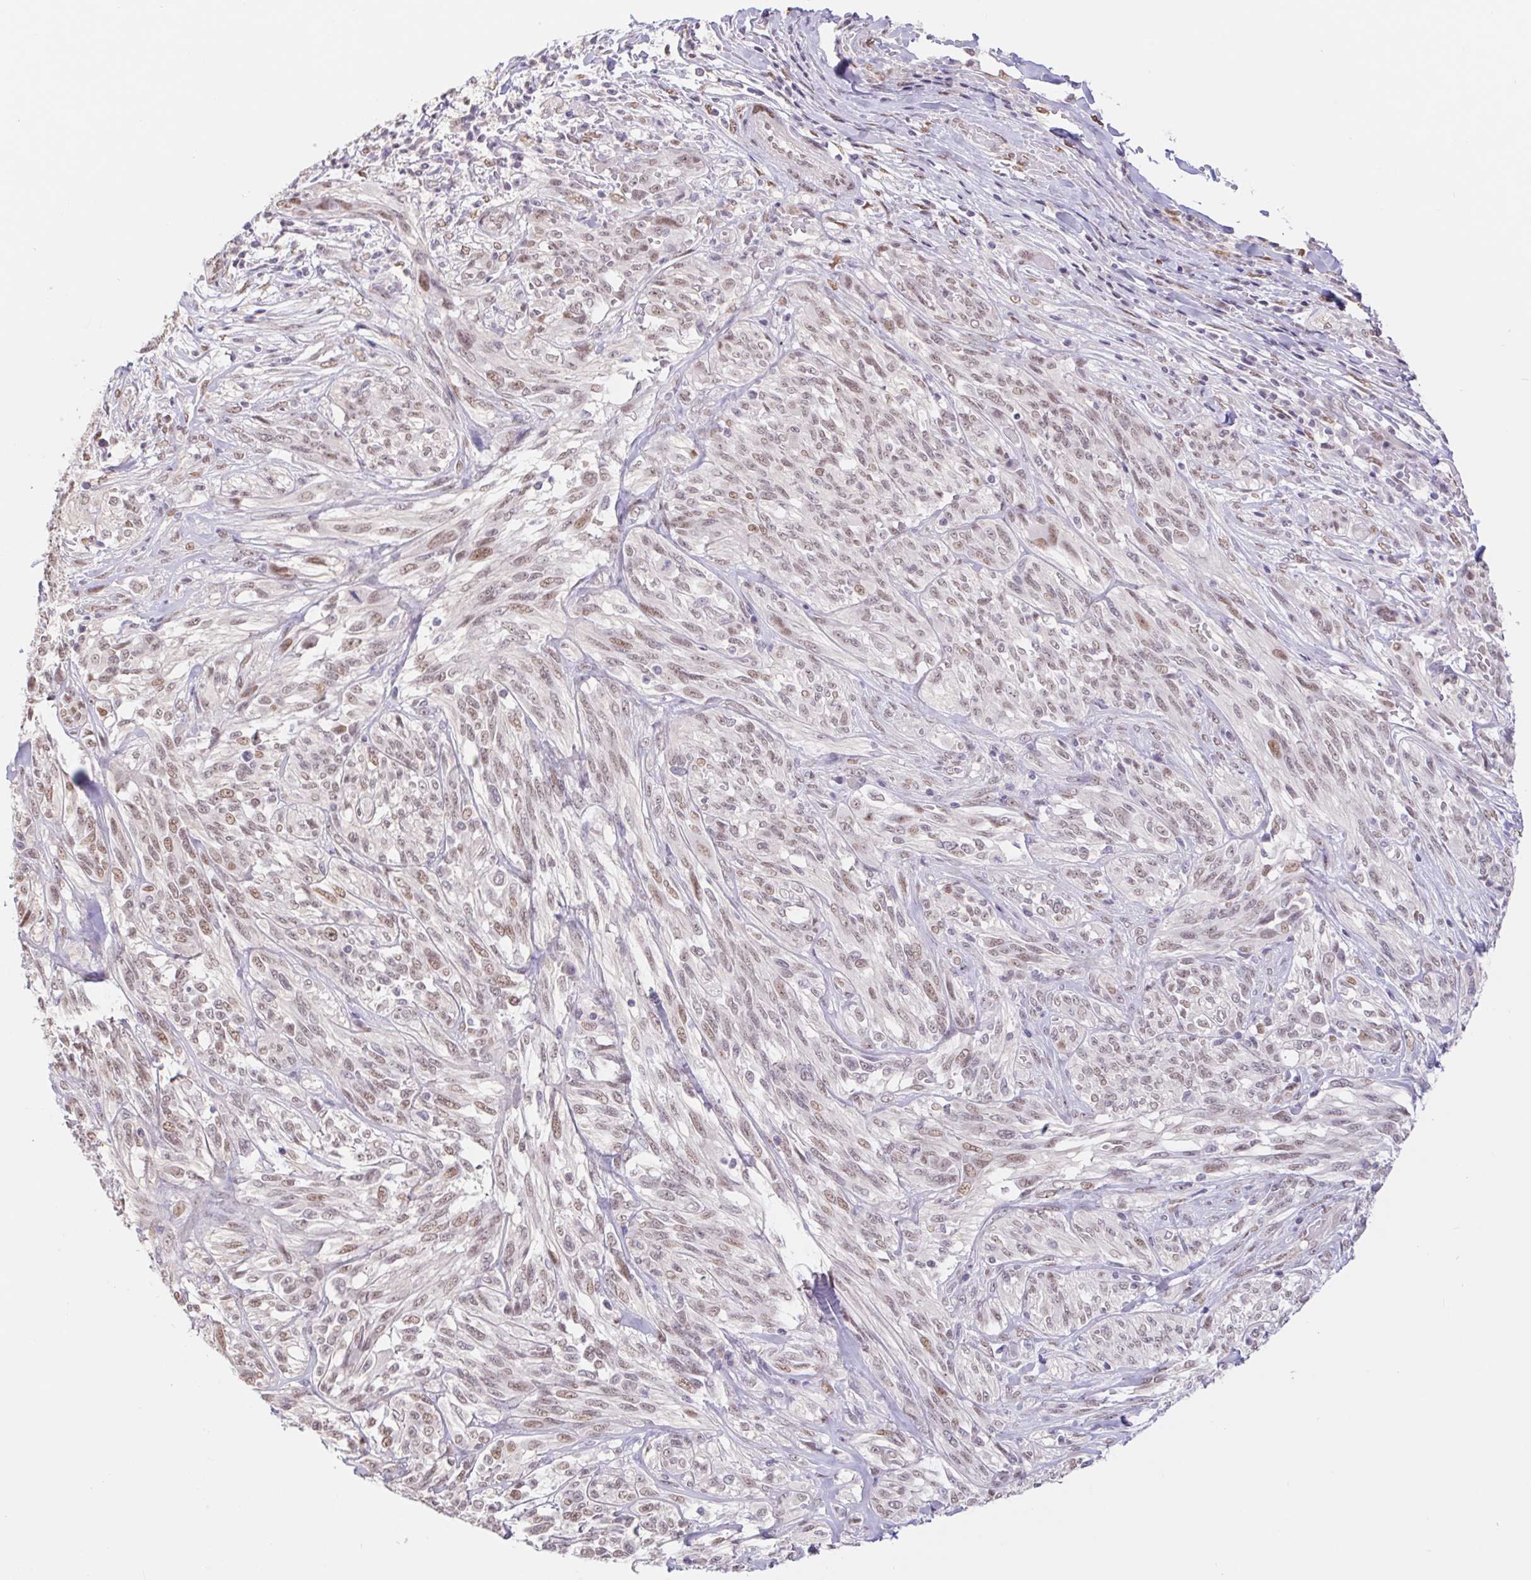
{"staining": {"intensity": "weak", "quantity": "25%-75%", "location": "nuclear"}, "tissue": "melanoma", "cell_type": "Tumor cells", "image_type": "cancer", "snomed": [{"axis": "morphology", "description": "Malignant melanoma, NOS"}, {"axis": "topography", "description": "Skin"}], "caption": "Immunohistochemical staining of human melanoma demonstrates low levels of weak nuclear staining in approximately 25%-75% of tumor cells. The protein is shown in brown color, while the nuclei are stained blue.", "gene": "CAND1", "patient": {"sex": "female", "age": 91}}